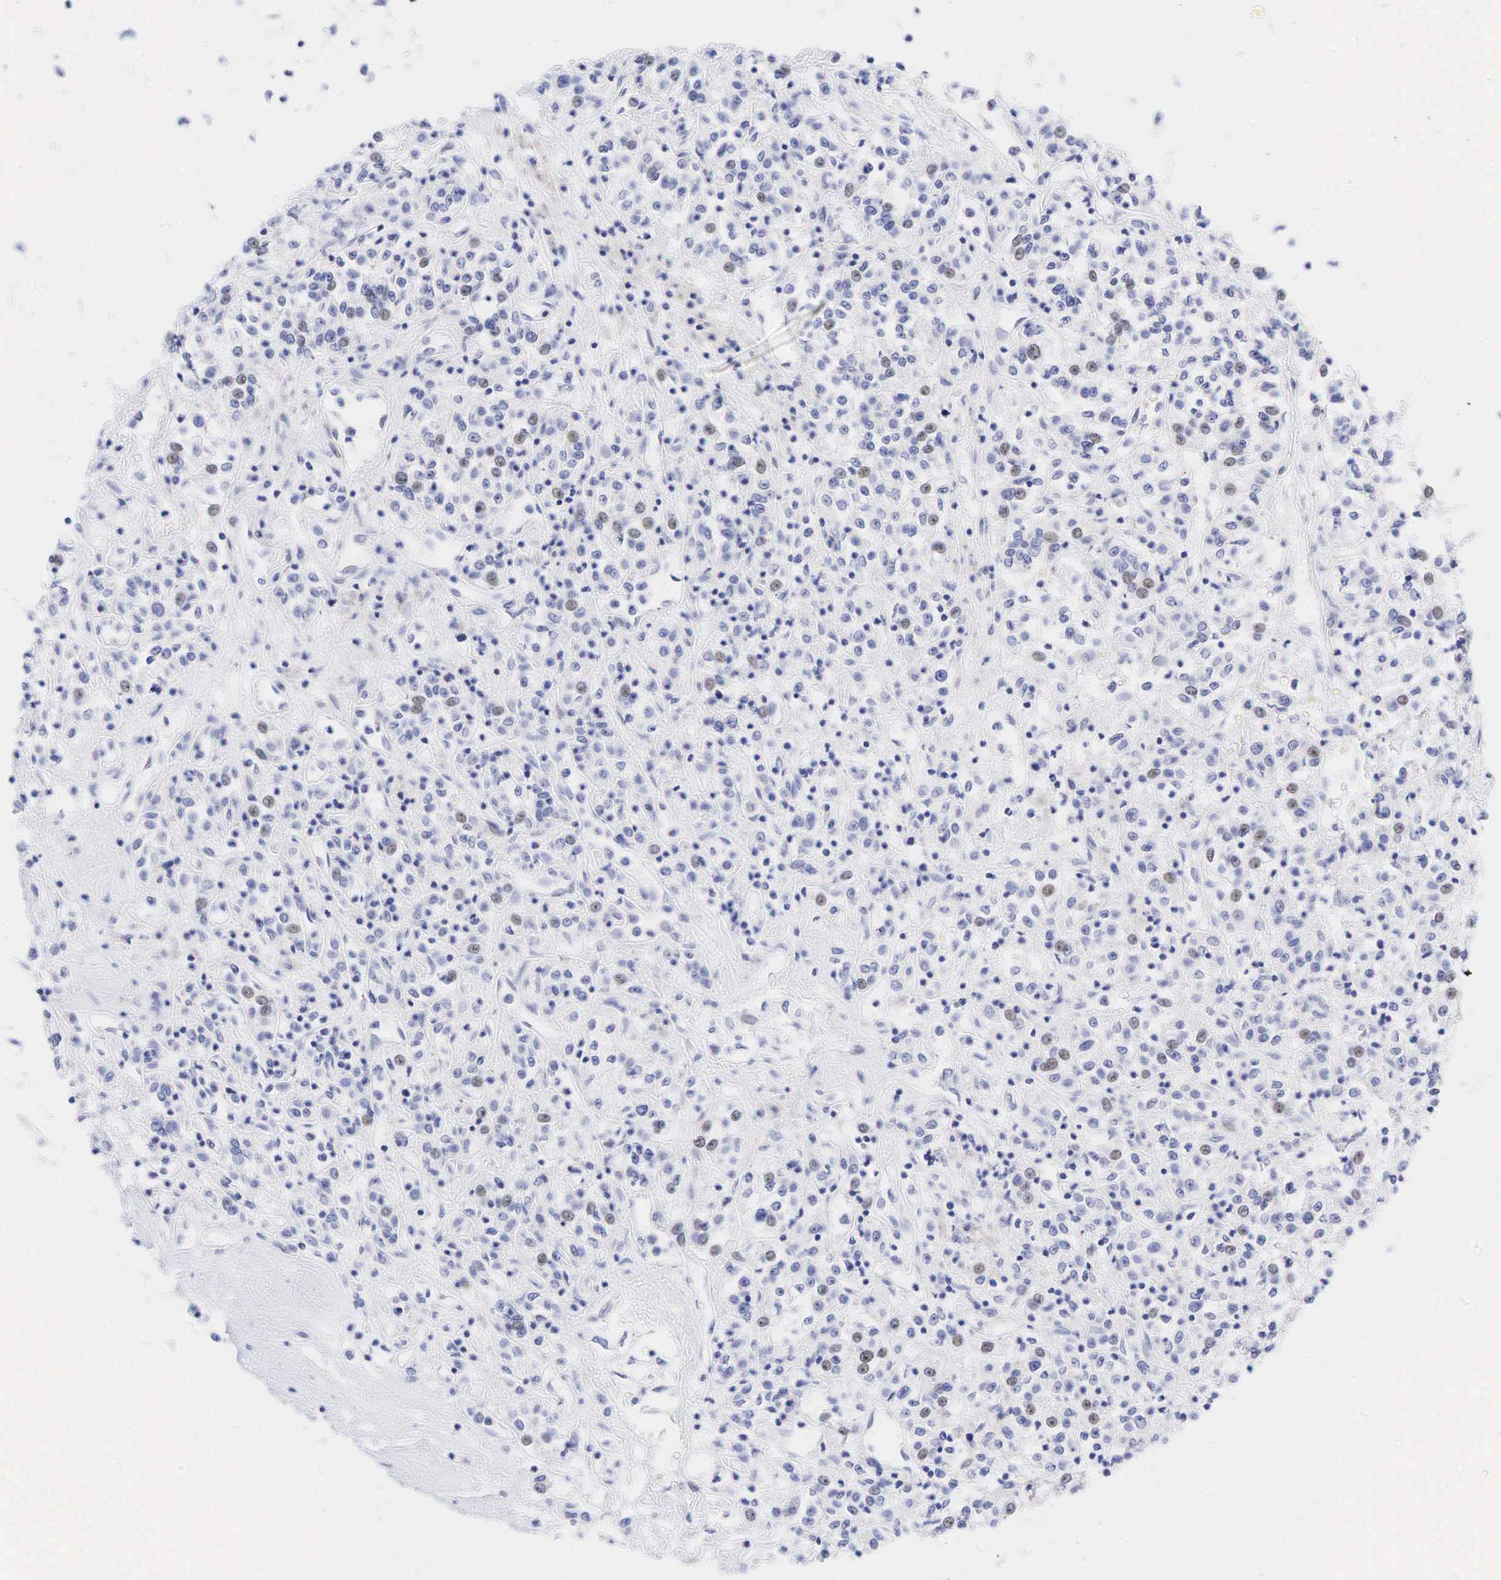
{"staining": {"intensity": "weak", "quantity": "25%-75%", "location": "nuclear"}, "tissue": "renal cancer", "cell_type": "Tumor cells", "image_type": "cancer", "snomed": [{"axis": "morphology", "description": "Adenocarcinoma, NOS"}, {"axis": "topography", "description": "Kidney"}], "caption": "The histopathology image displays immunohistochemical staining of adenocarcinoma (renal). There is weak nuclear positivity is present in about 25%-75% of tumor cells. (IHC, brightfield microscopy, high magnification).", "gene": "AR", "patient": {"sex": "female", "age": 76}}